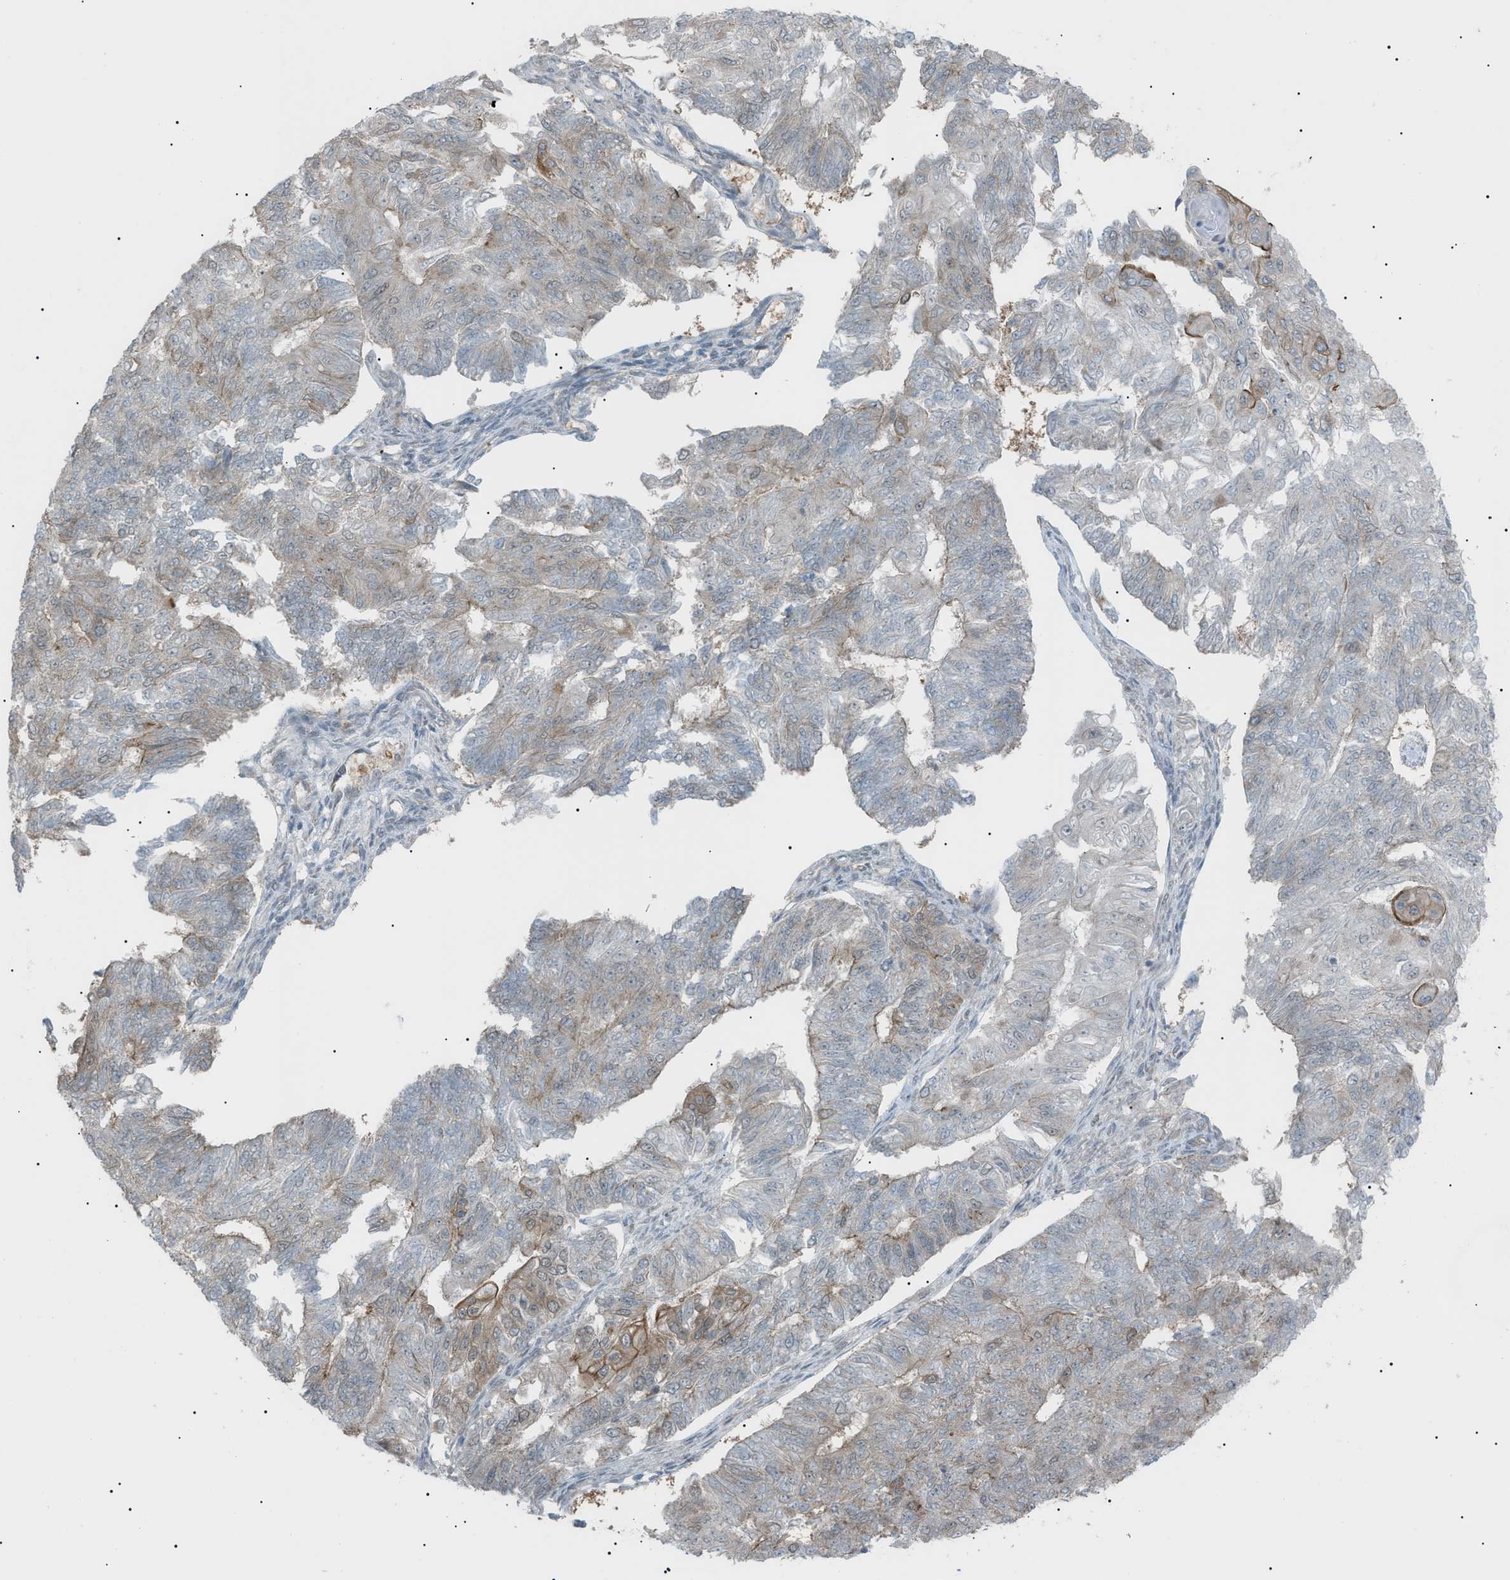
{"staining": {"intensity": "weak", "quantity": "25%-75%", "location": "cytoplasmic/membranous"}, "tissue": "endometrial cancer", "cell_type": "Tumor cells", "image_type": "cancer", "snomed": [{"axis": "morphology", "description": "Adenocarcinoma, NOS"}, {"axis": "topography", "description": "Endometrium"}], "caption": "Endometrial cancer (adenocarcinoma) stained with DAB (3,3'-diaminobenzidine) IHC displays low levels of weak cytoplasmic/membranous expression in approximately 25%-75% of tumor cells.", "gene": "LPIN2", "patient": {"sex": "female", "age": 32}}